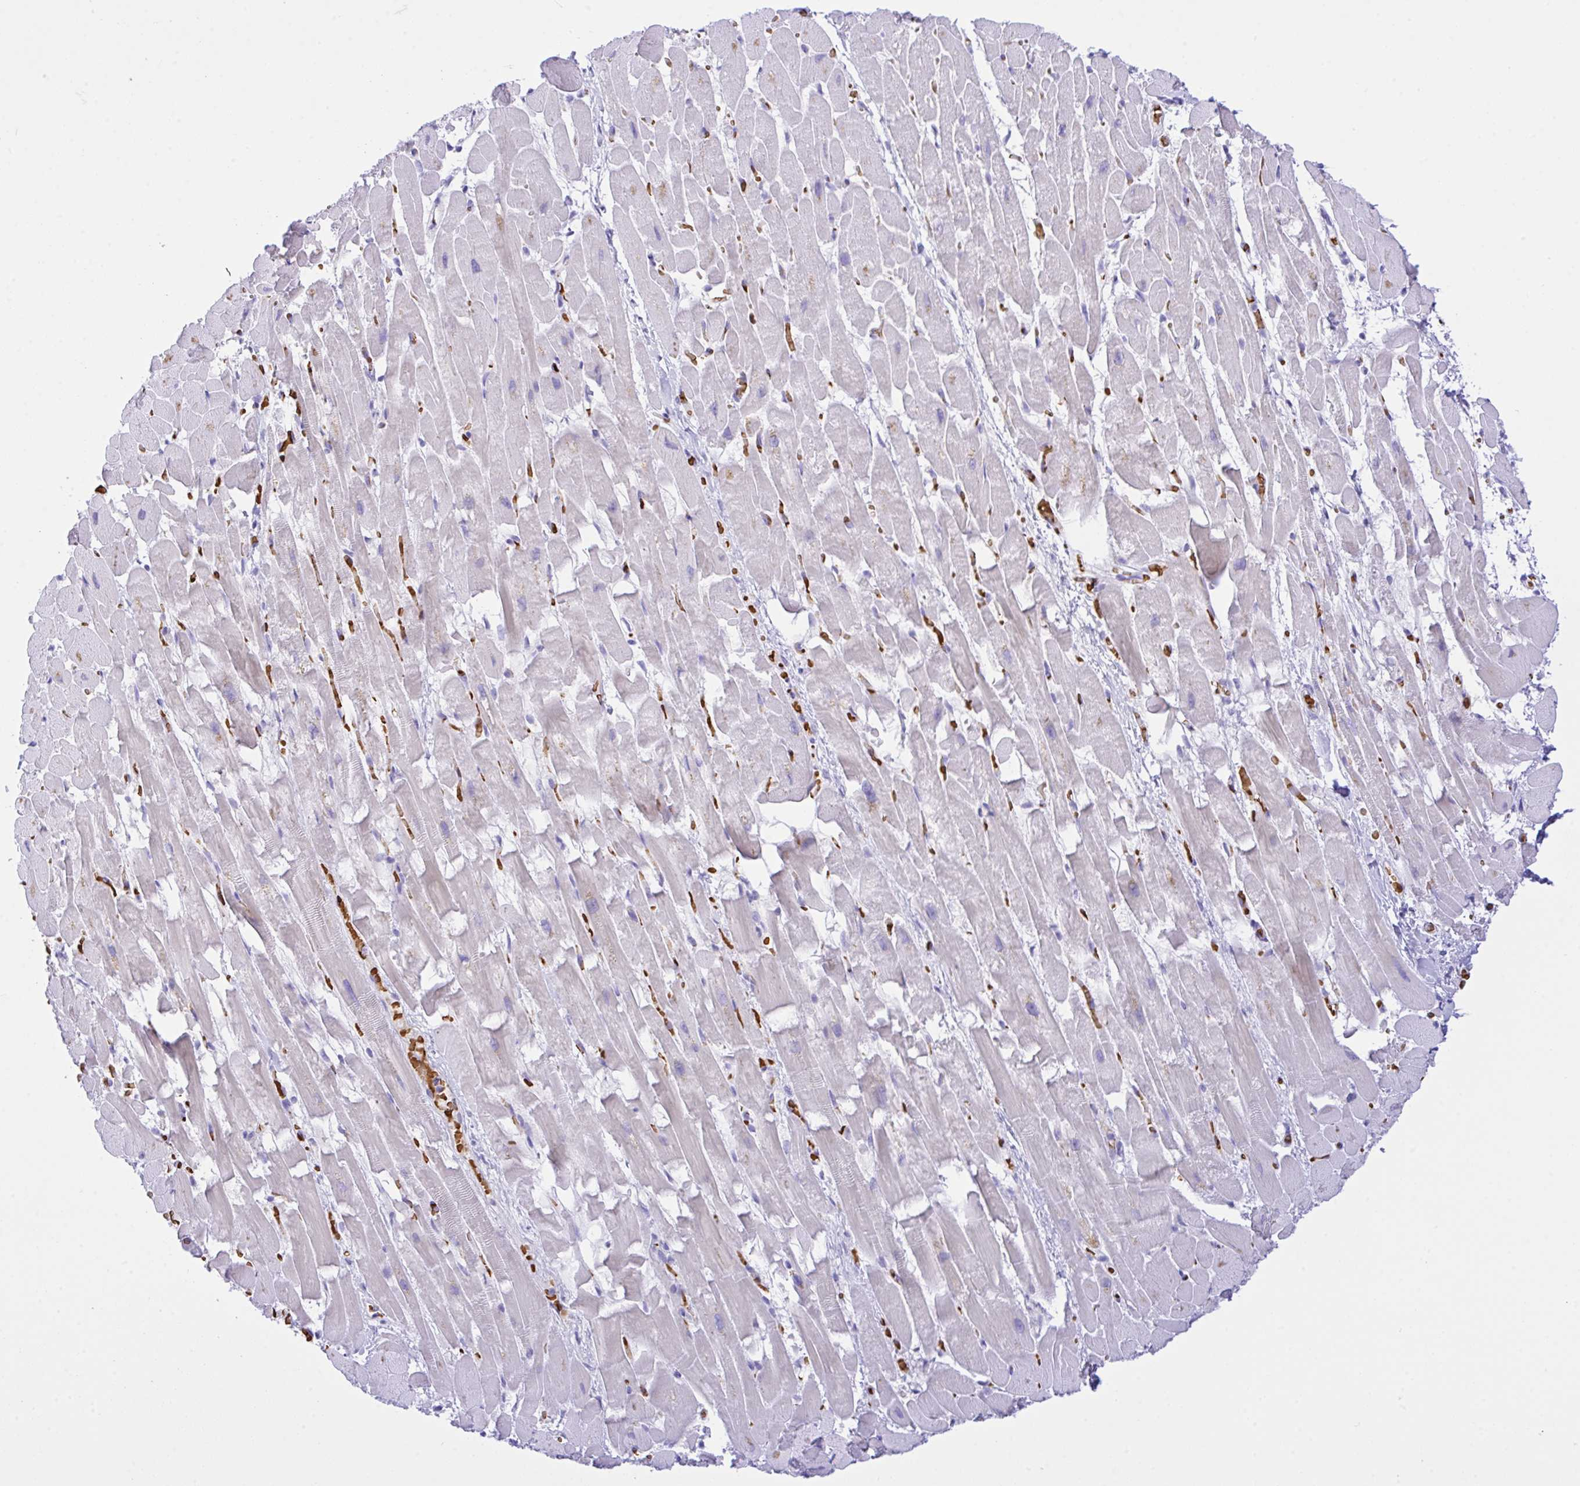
{"staining": {"intensity": "weak", "quantity": "<25%", "location": "cytoplasmic/membranous"}, "tissue": "heart muscle", "cell_type": "Cardiomyocytes", "image_type": "normal", "snomed": [{"axis": "morphology", "description": "Normal tissue, NOS"}, {"axis": "topography", "description": "Heart"}], "caption": "Cardiomyocytes are negative for protein expression in unremarkable human heart muscle. The staining is performed using DAB (3,3'-diaminobenzidine) brown chromogen with nuclei counter-stained in using hematoxylin.", "gene": "ZNF221", "patient": {"sex": "male", "age": 37}}